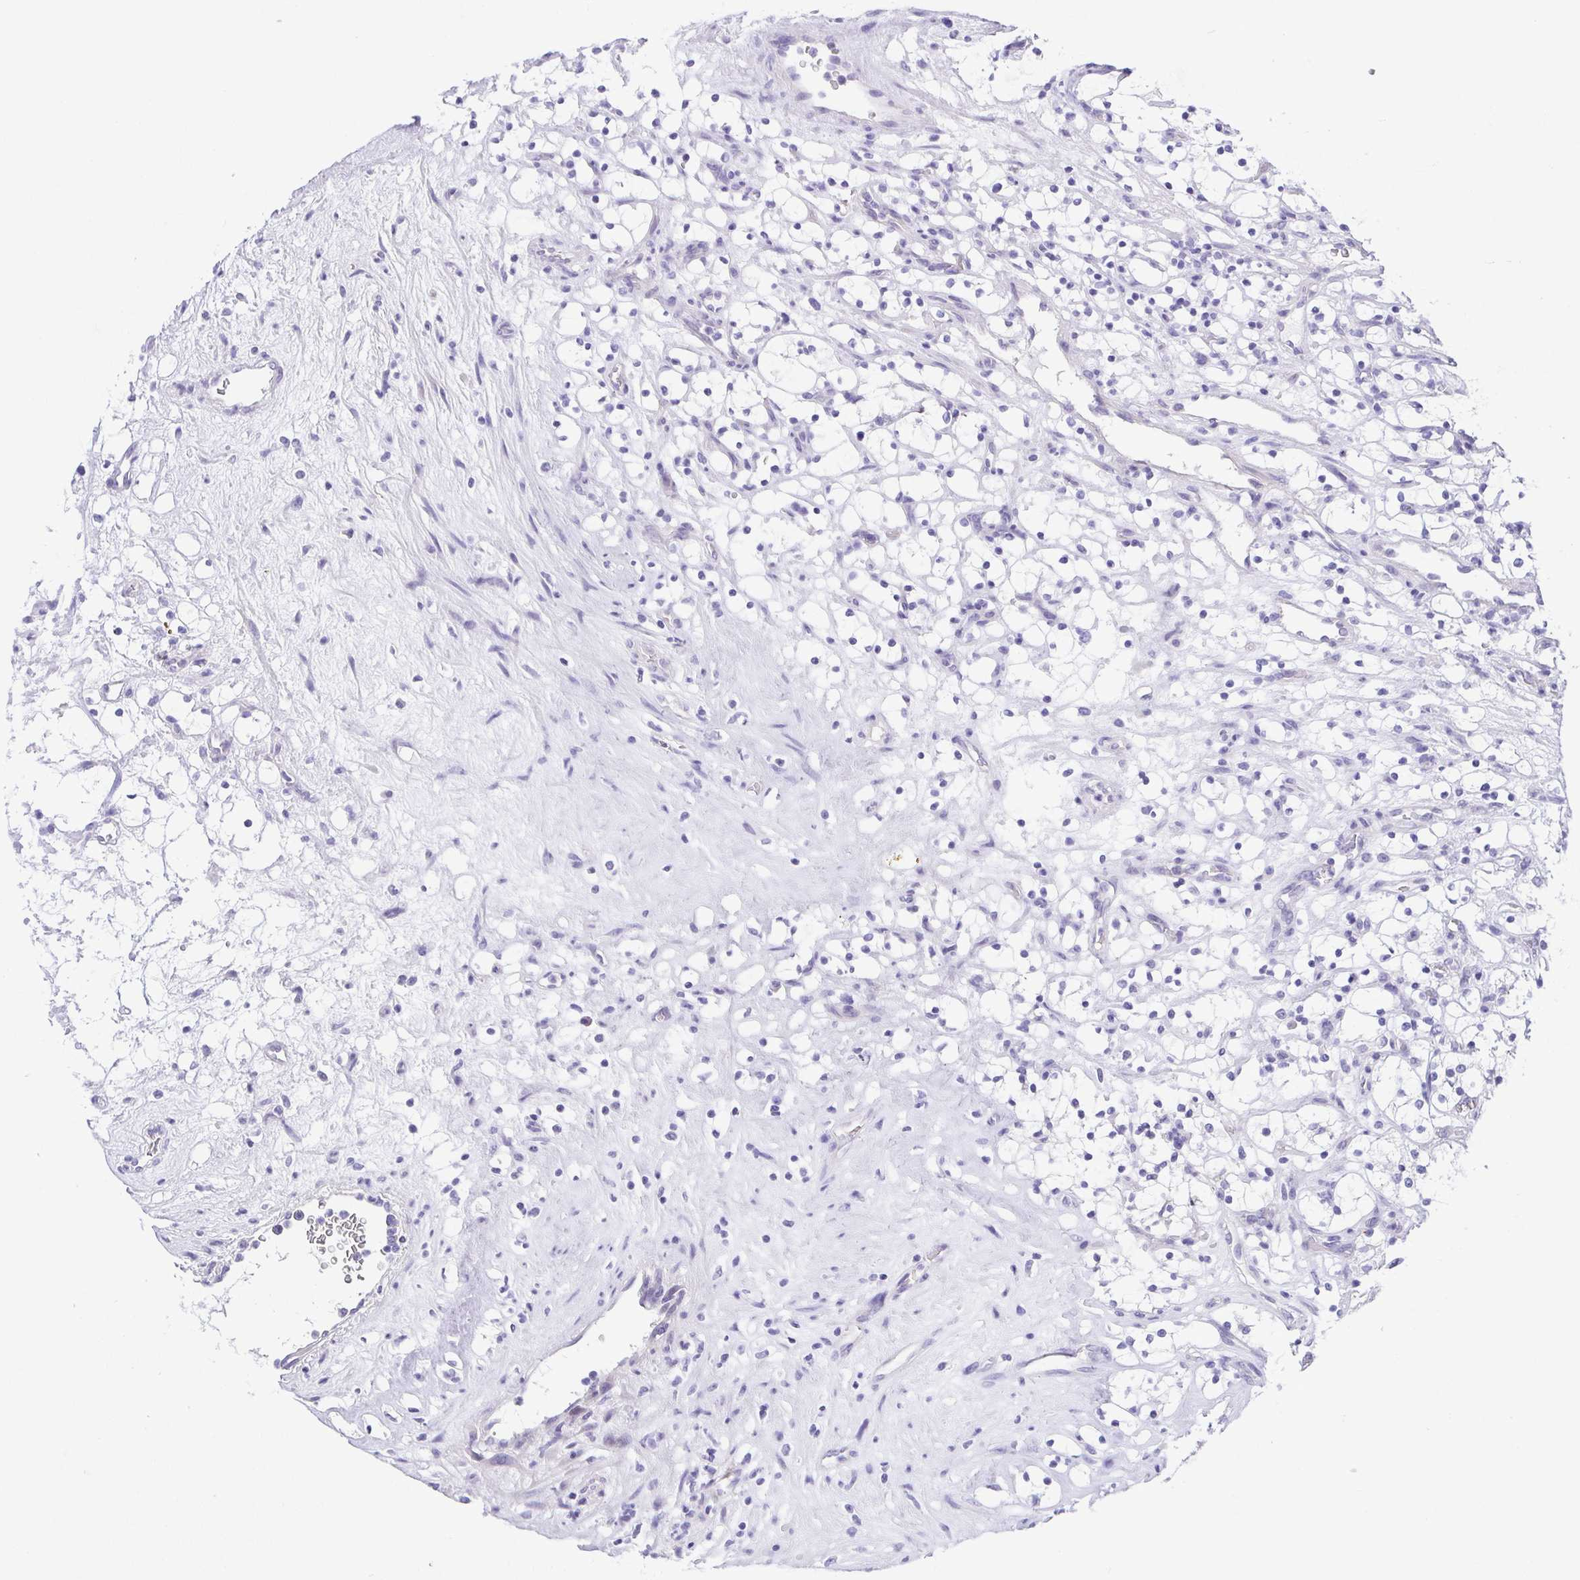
{"staining": {"intensity": "negative", "quantity": "none", "location": "none"}, "tissue": "renal cancer", "cell_type": "Tumor cells", "image_type": "cancer", "snomed": [{"axis": "morphology", "description": "Adenocarcinoma, NOS"}, {"axis": "topography", "description": "Kidney"}], "caption": "Immunohistochemical staining of human renal adenocarcinoma demonstrates no significant positivity in tumor cells. (Stains: DAB (3,3'-diaminobenzidine) immunohistochemistry (IHC) with hematoxylin counter stain, Microscopy: brightfield microscopy at high magnification).", "gene": "LUZP4", "patient": {"sex": "female", "age": 69}}